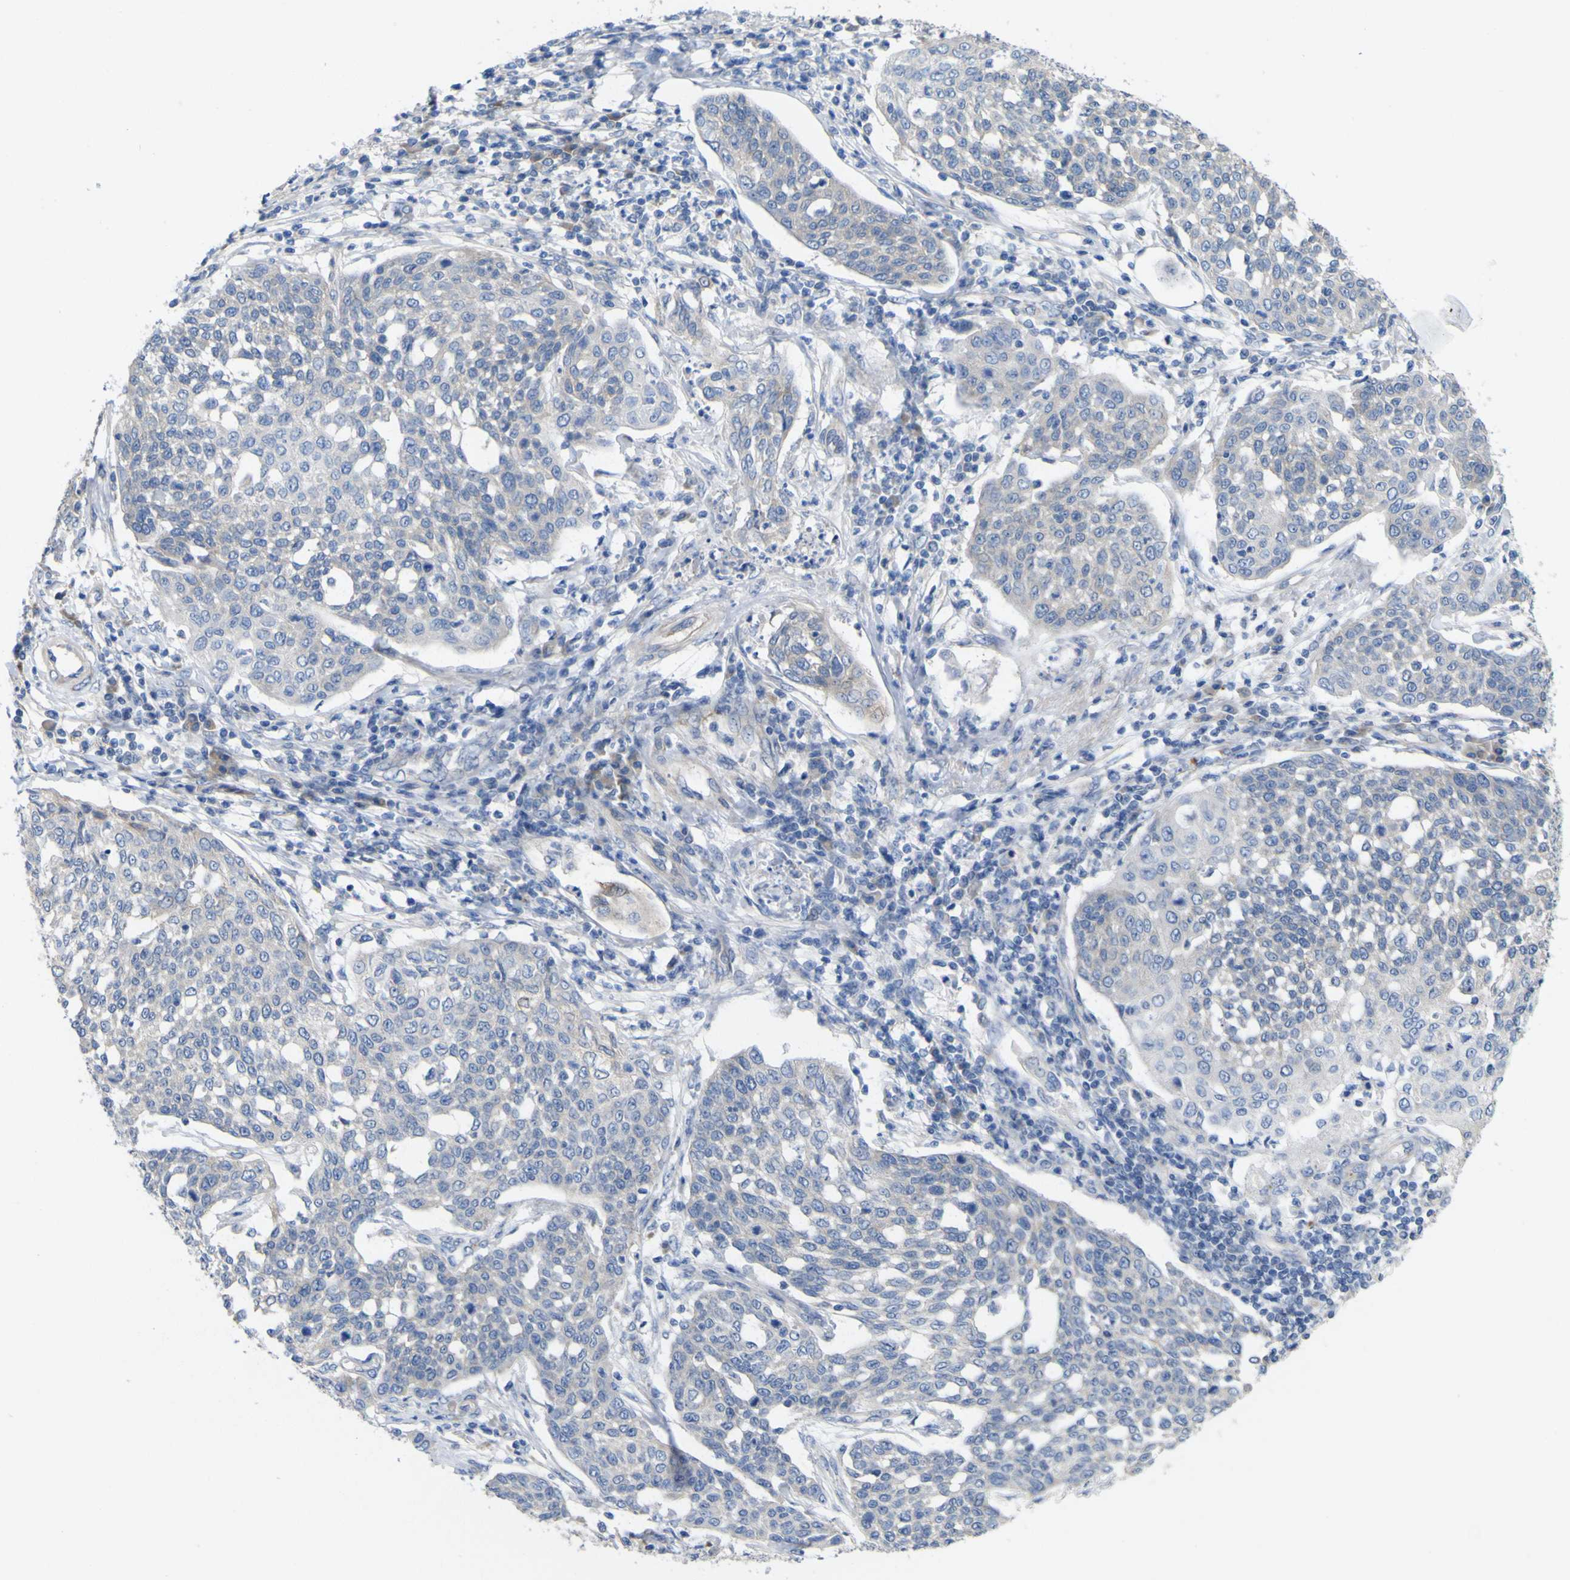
{"staining": {"intensity": "negative", "quantity": "none", "location": "none"}, "tissue": "cervical cancer", "cell_type": "Tumor cells", "image_type": "cancer", "snomed": [{"axis": "morphology", "description": "Squamous cell carcinoma, NOS"}, {"axis": "topography", "description": "Cervix"}], "caption": "The image shows no significant positivity in tumor cells of squamous cell carcinoma (cervical).", "gene": "MYEOV", "patient": {"sex": "female", "age": 34}}